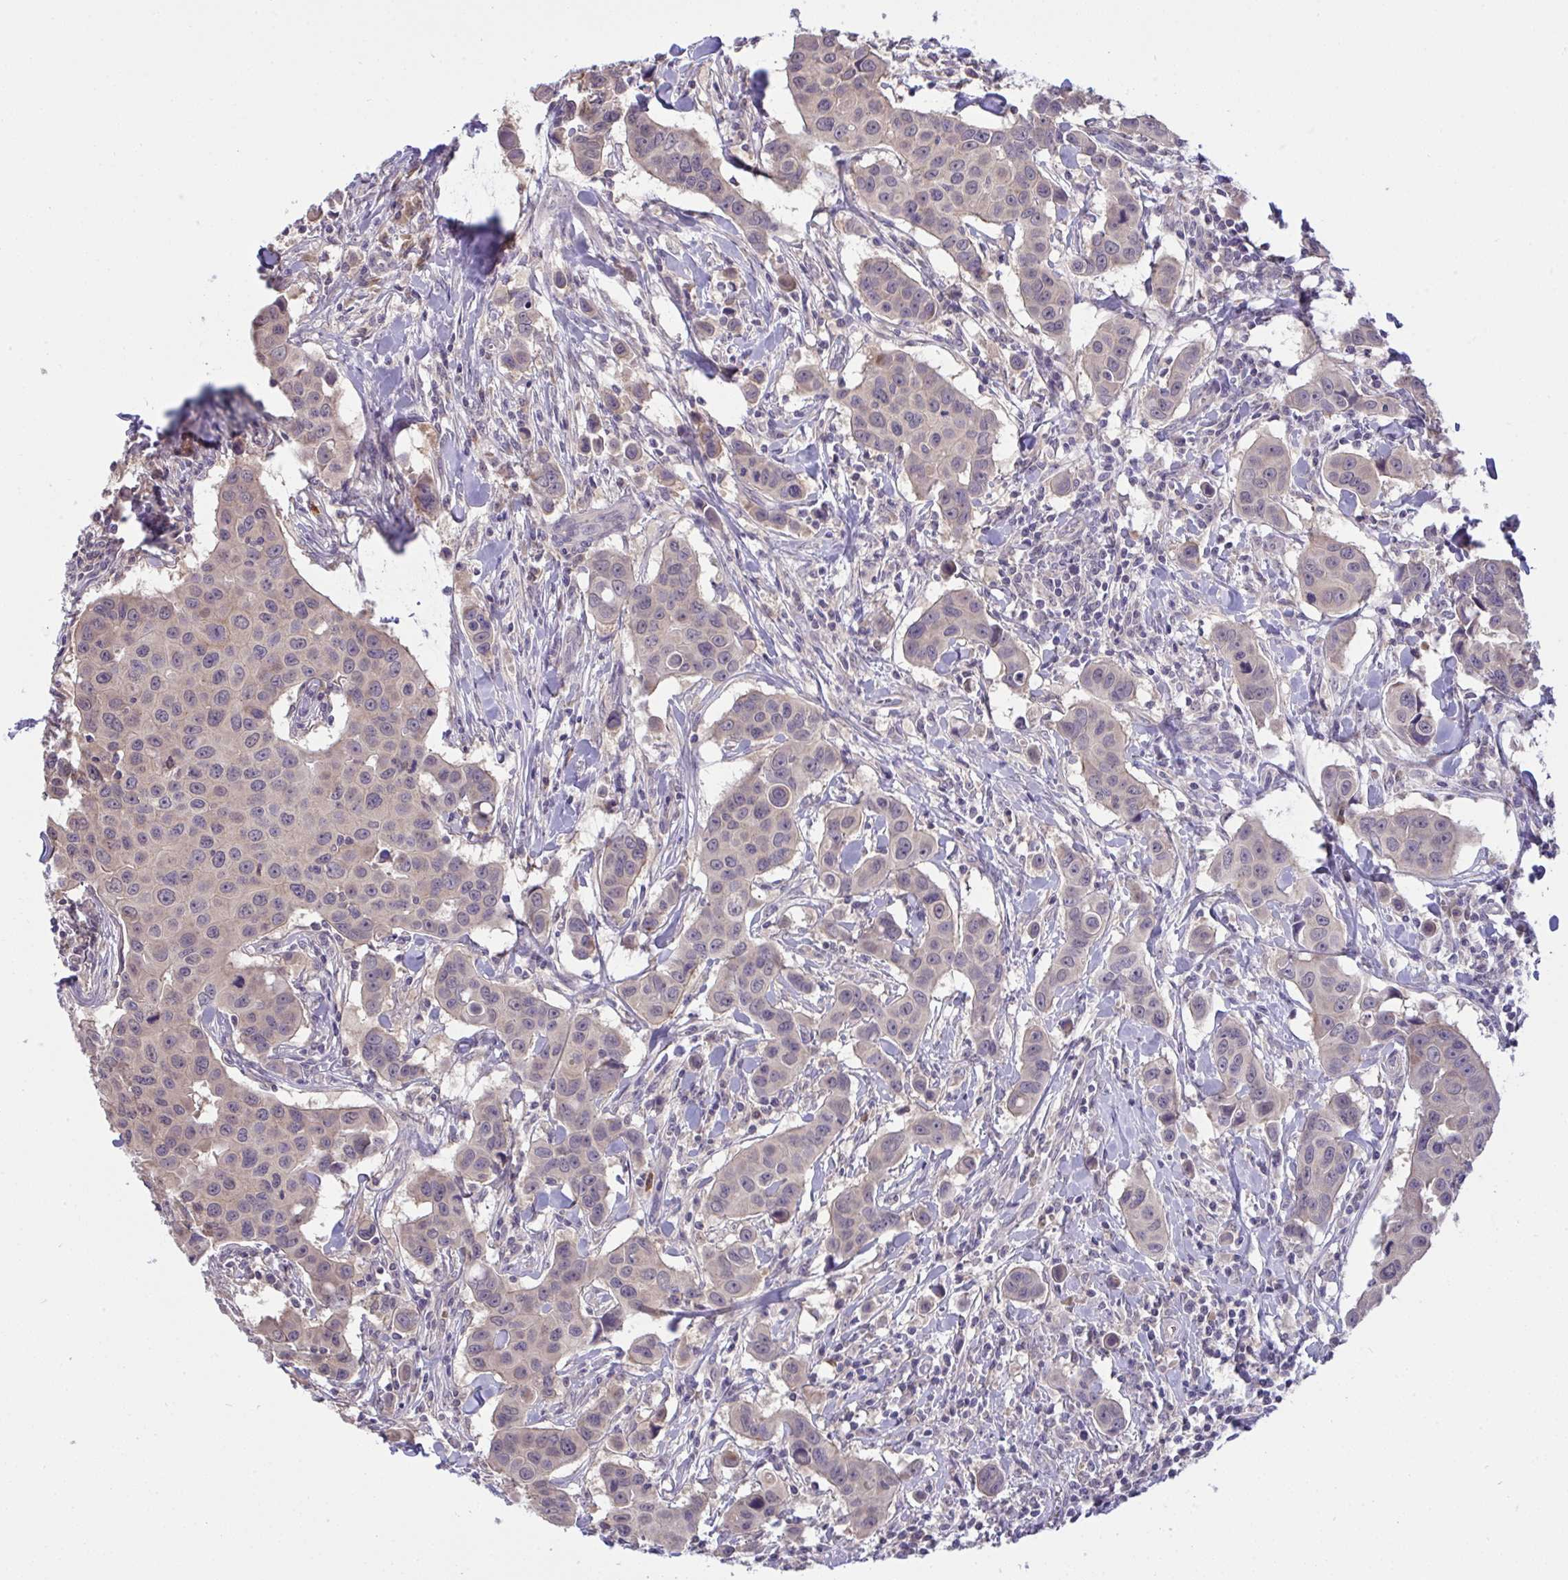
{"staining": {"intensity": "weak", "quantity": "<25%", "location": "cytoplasmic/membranous"}, "tissue": "breast cancer", "cell_type": "Tumor cells", "image_type": "cancer", "snomed": [{"axis": "morphology", "description": "Duct carcinoma"}, {"axis": "topography", "description": "Breast"}], "caption": "Human breast cancer stained for a protein using immunohistochemistry (IHC) exhibits no positivity in tumor cells.", "gene": "TMEM41A", "patient": {"sex": "female", "age": 24}}